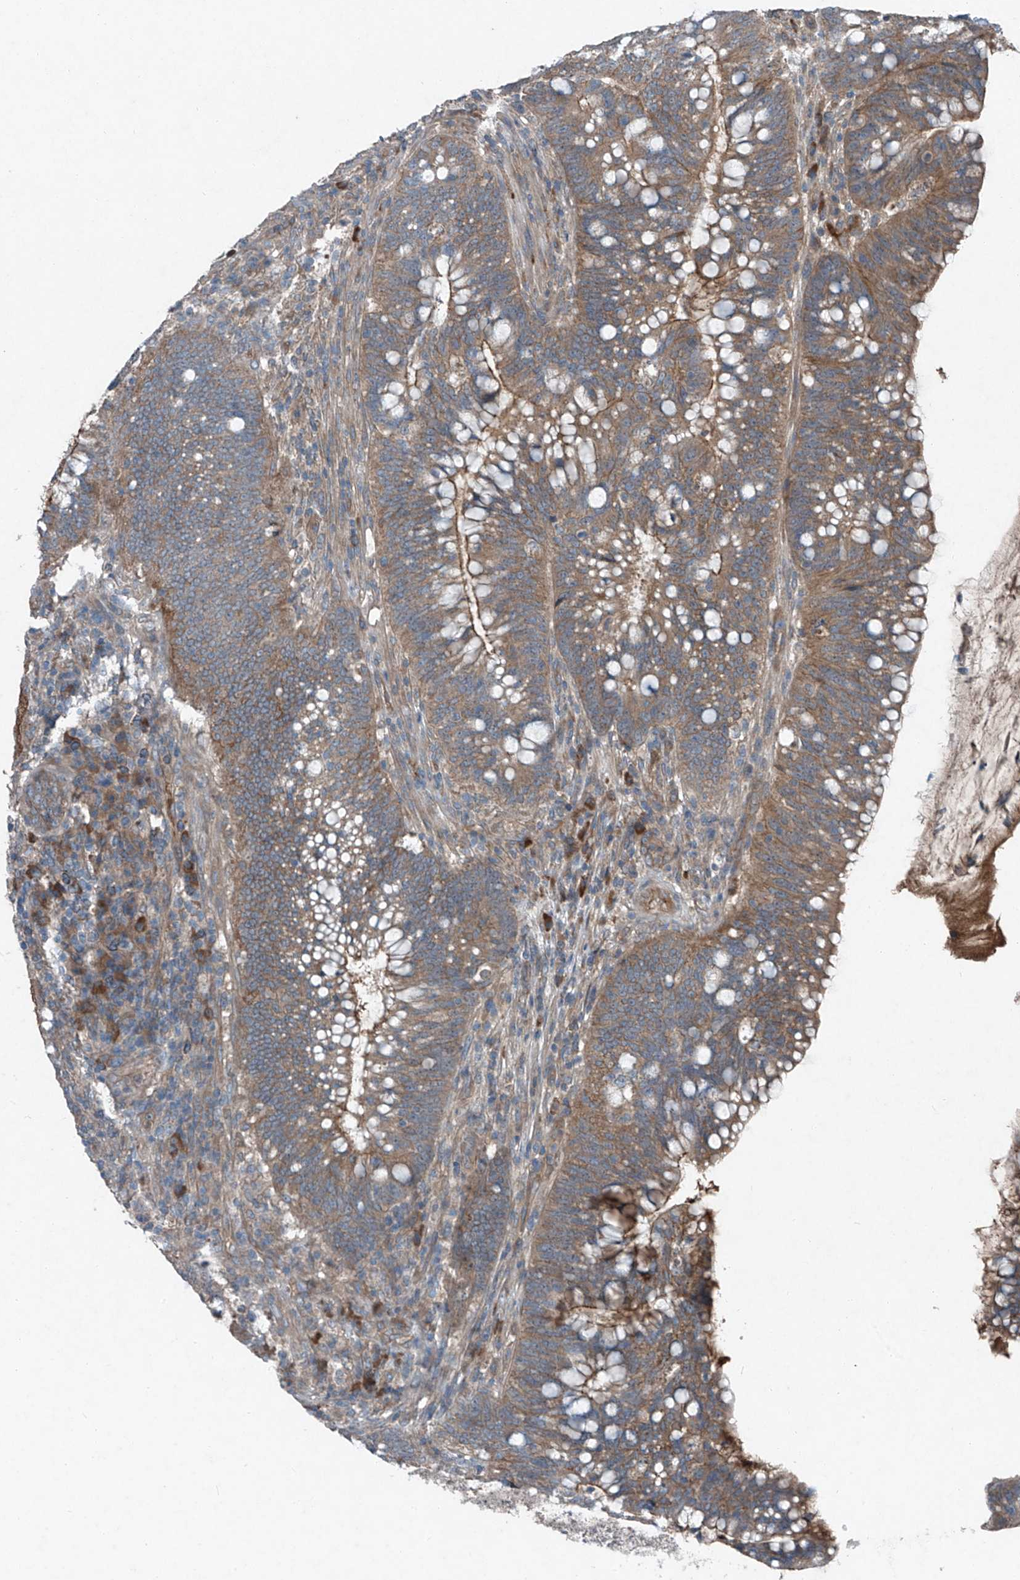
{"staining": {"intensity": "moderate", "quantity": ">75%", "location": "cytoplasmic/membranous"}, "tissue": "colorectal cancer", "cell_type": "Tumor cells", "image_type": "cancer", "snomed": [{"axis": "morphology", "description": "Adenocarcinoma, NOS"}, {"axis": "topography", "description": "Colon"}], "caption": "Immunohistochemistry (IHC) photomicrograph of neoplastic tissue: human adenocarcinoma (colorectal) stained using immunohistochemistry (IHC) shows medium levels of moderate protein expression localized specifically in the cytoplasmic/membranous of tumor cells, appearing as a cytoplasmic/membranous brown color.", "gene": "FOXRED2", "patient": {"sex": "female", "age": 66}}